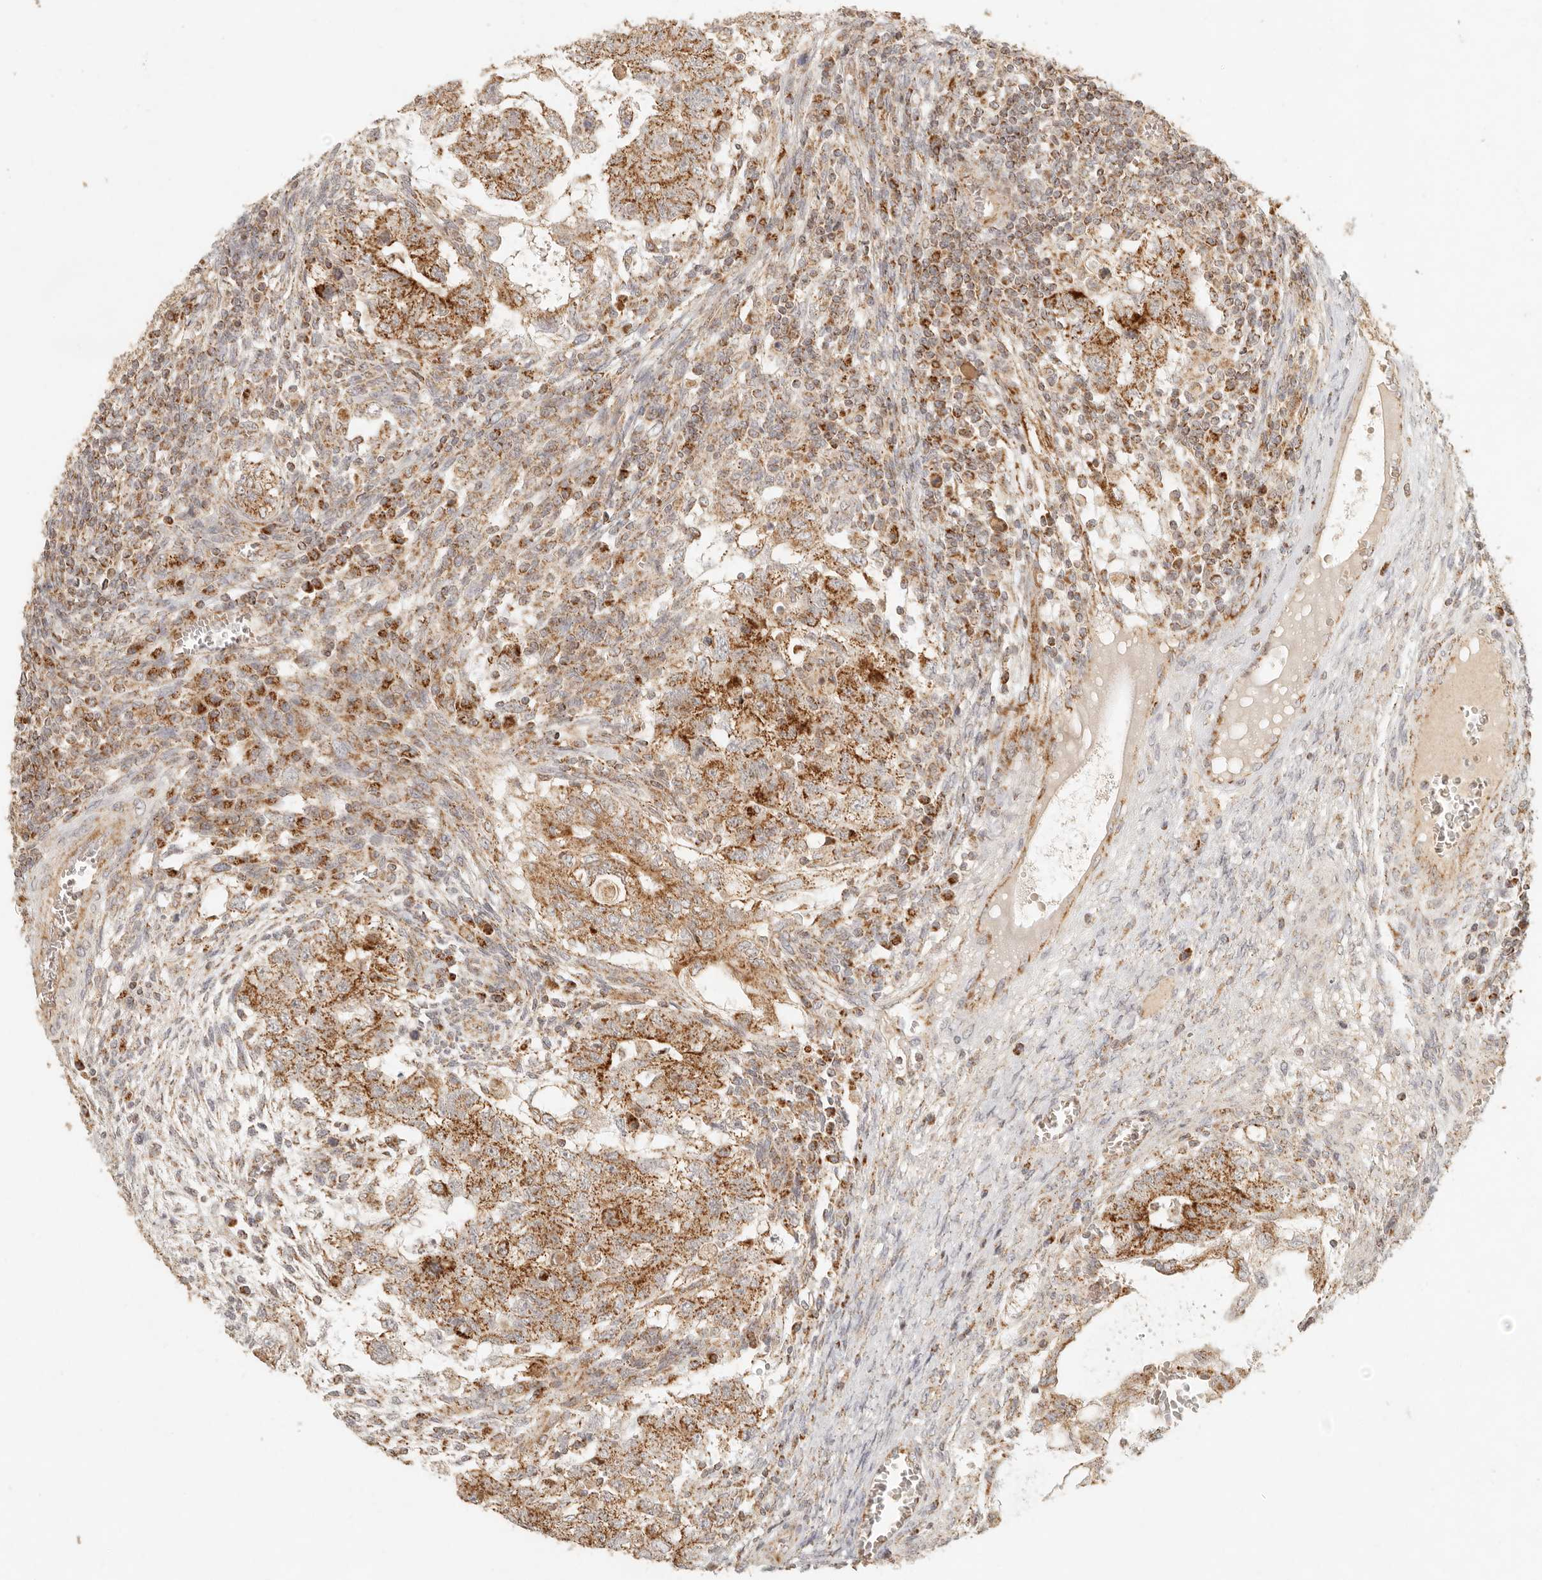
{"staining": {"intensity": "moderate", "quantity": ">75%", "location": "cytoplasmic/membranous"}, "tissue": "testis cancer", "cell_type": "Tumor cells", "image_type": "cancer", "snomed": [{"axis": "morphology", "description": "Carcinoma, Embryonal, NOS"}, {"axis": "topography", "description": "Testis"}], "caption": "Protein analysis of testis cancer (embryonal carcinoma) tissue shows moderate cytoplasmic/membranous positivity in about >75% of tumor cells.", "gene": "MRPL55", "patient": {"sex": "male", "age": 37}}